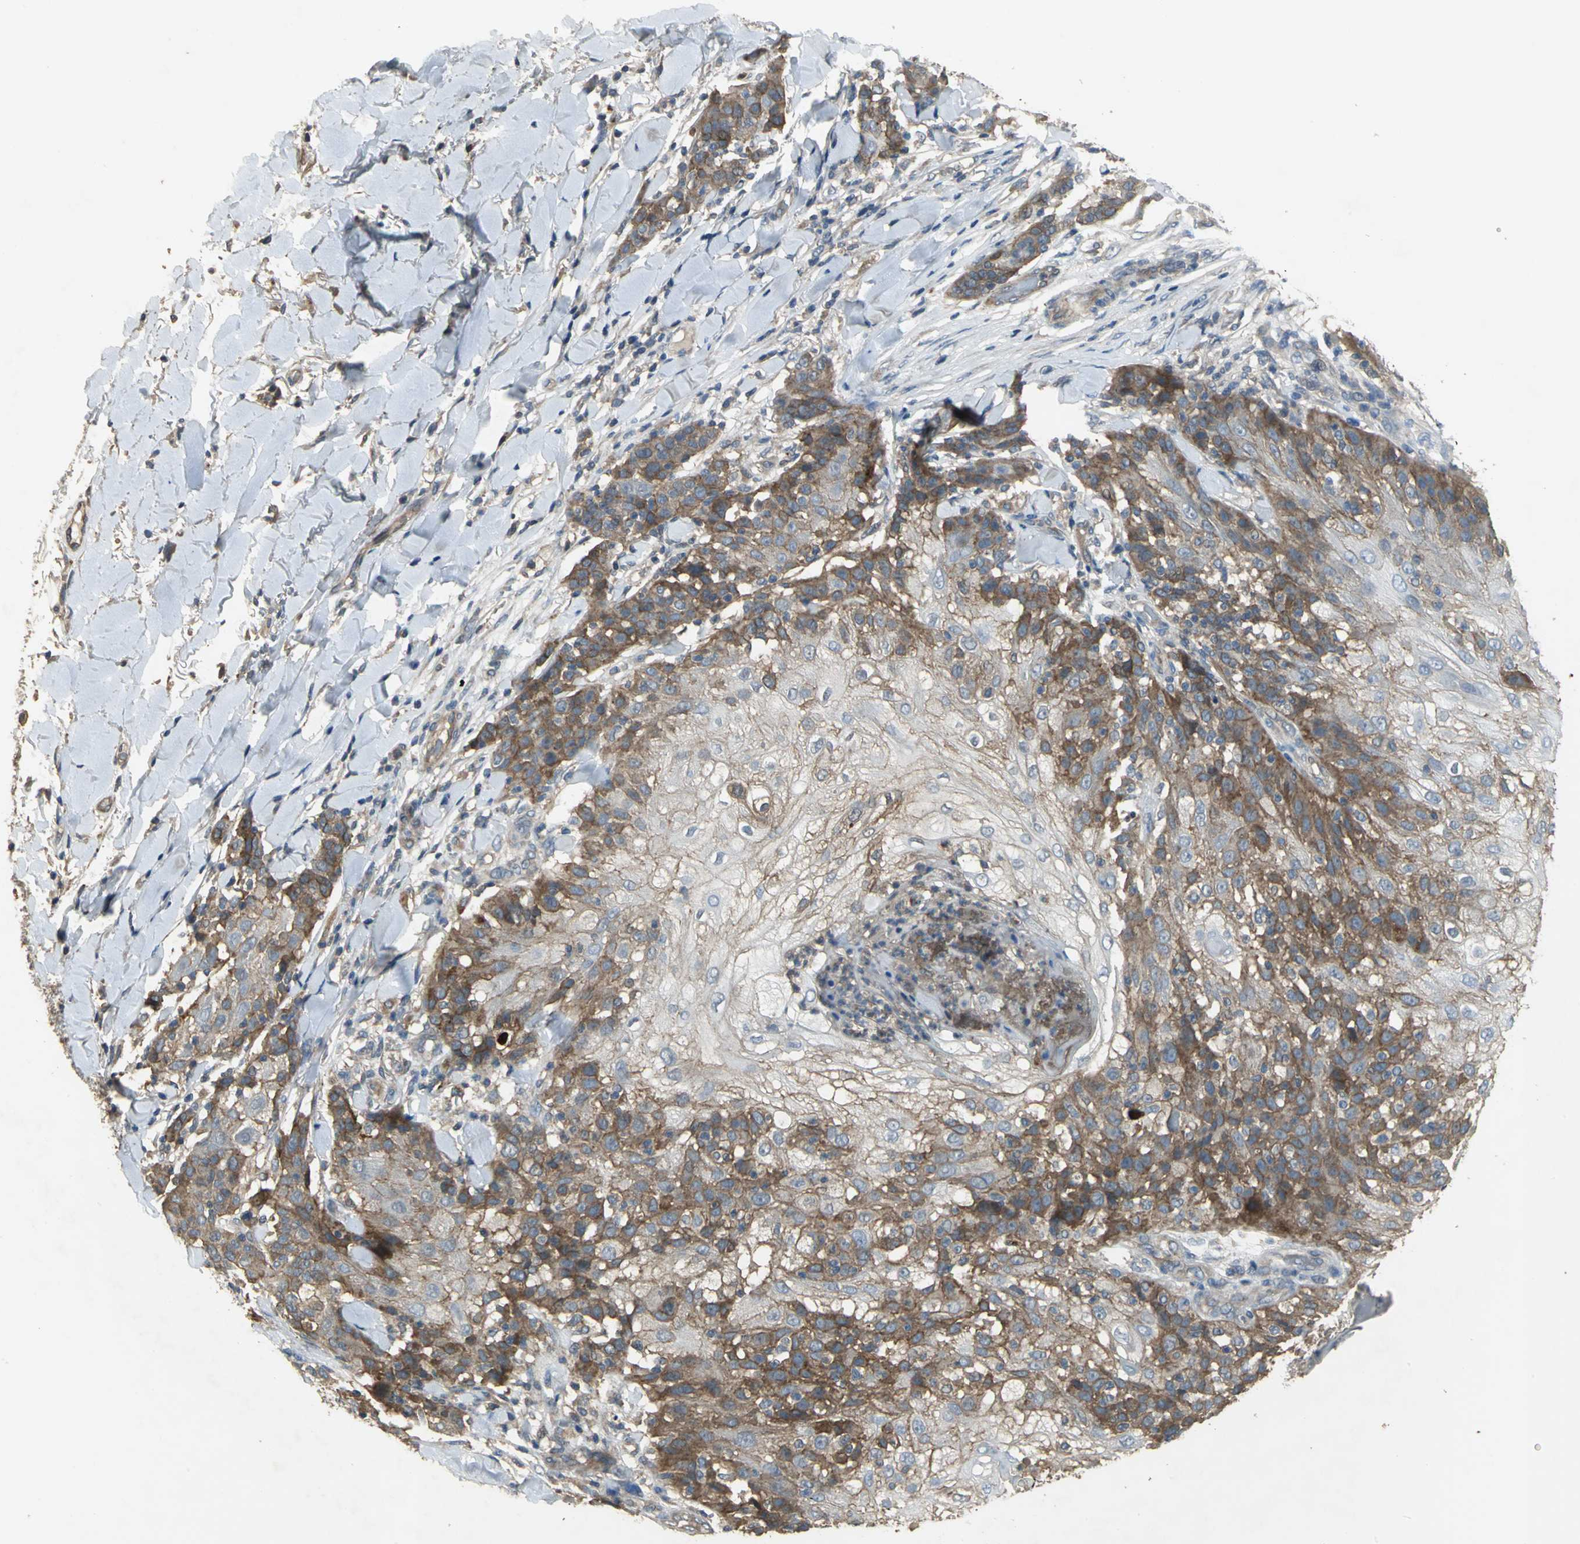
{"staining": {"intensity": "moderate", "quantity": ">75%", "location": "cytoplasmic/membranous"}, "tissue": "skin cancer", "cell_type": "Tumor cells", "image_type": "cancer", "snomed": [{"axis": "morphology", "description": "Normal tissue, NOS"}, {"axis": "morphology", "description": "Squamous cell carcinoma, NOS"}, {"axis": "topography", "description": "Skin"}], "caption": "Immunohistochemical staining of human skin squamous cell carcinoma shows medium levels of moderate cytoplasmic/membranous protein staining in approximately >75% of tumor cells. The staining was performed using DAB, with brown indicating positive protein expression. Nuclei are stained blue with hematoxylin.", "gene": "MET", "patient": {"sex": "female", "age": 83}}